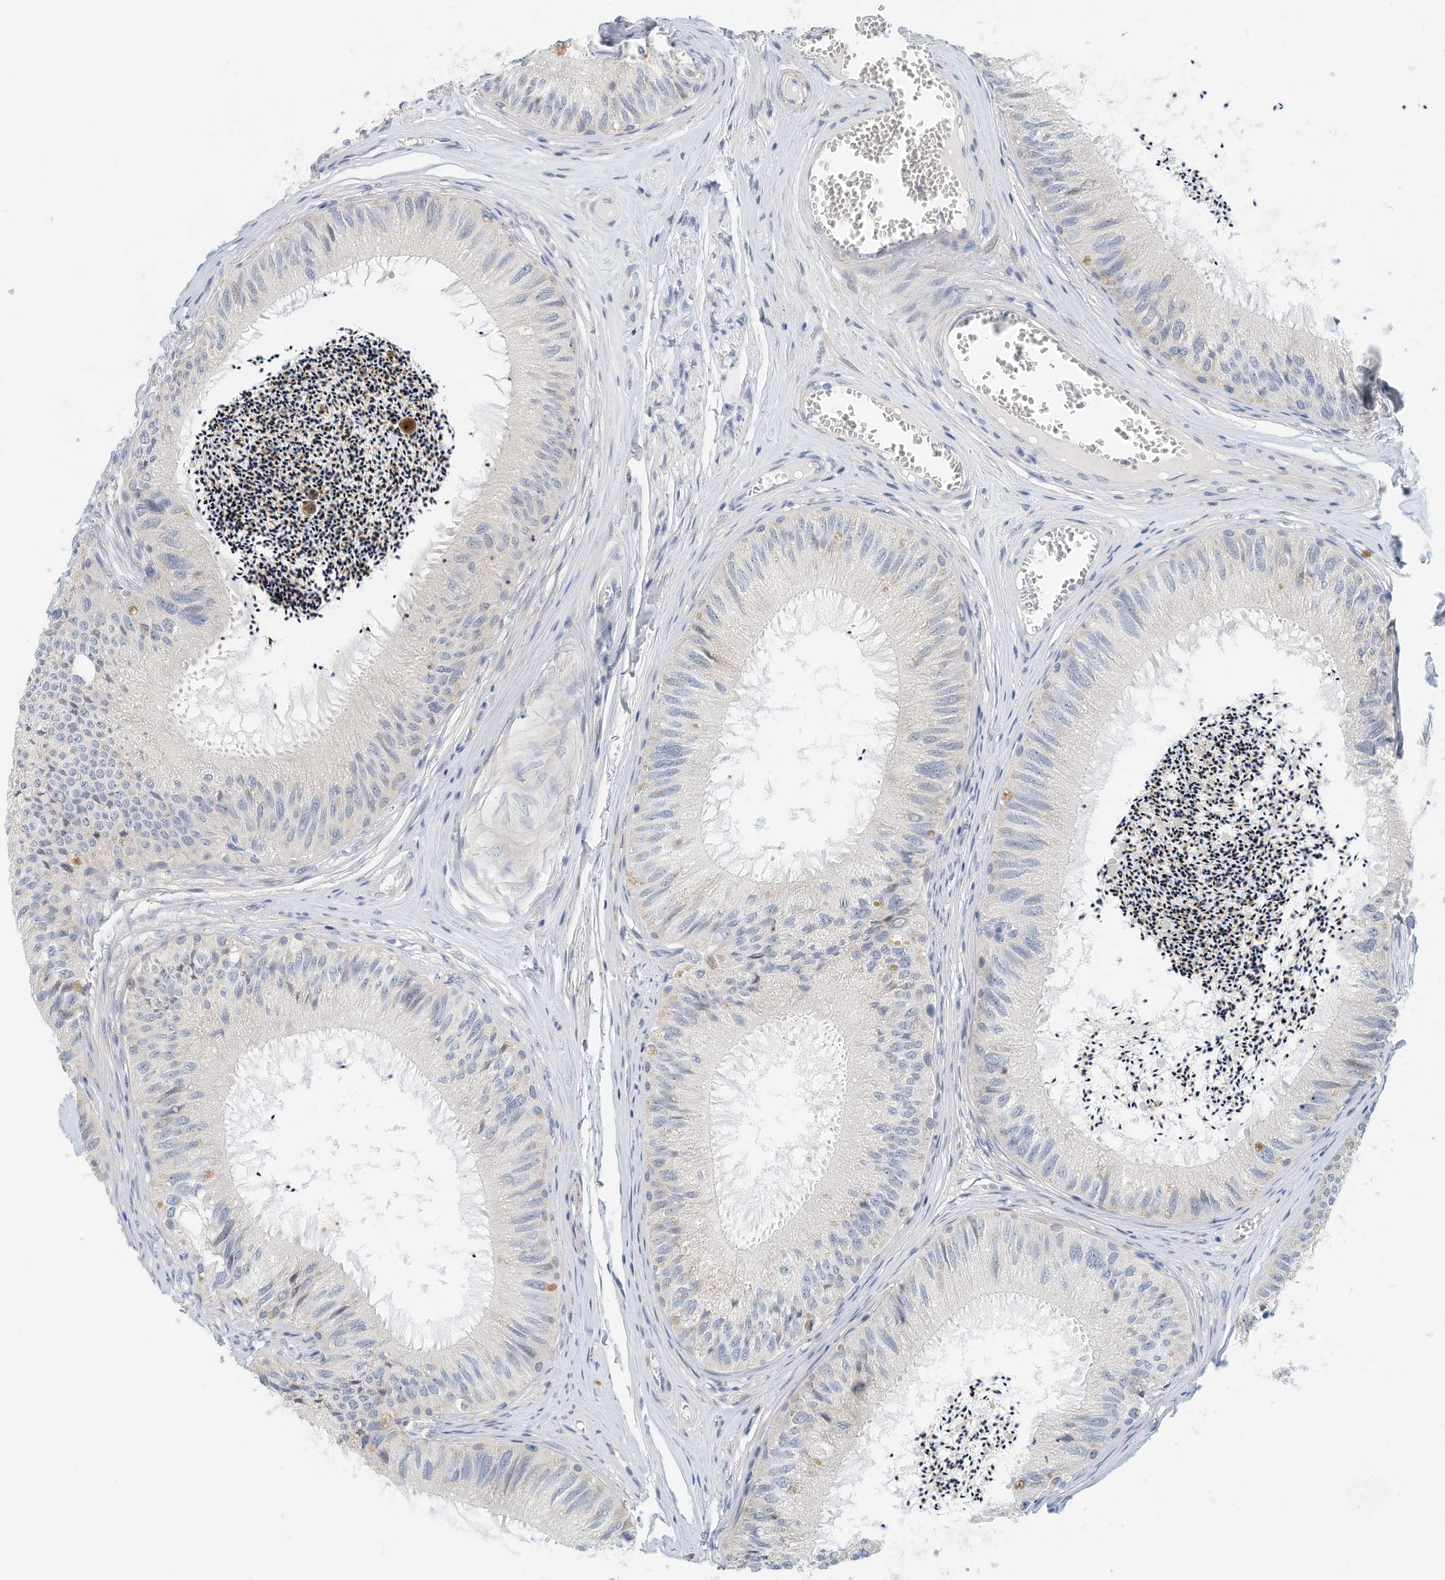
{"staining": {"intensity": "weak", "quantity": "<25%", "location": "cytoplasmic/membranous"}, "tissue": "epididymis", "cell_type": "Glandular cells", "image_type": "normal", "snomed": [{"axis": "morphology", "description": "Normal tissue, NOS"}, {"axis": "topography", "description": "Epididymis"}], "caption": "The immunohistochemistry histopathology image has no significant positivity in glandular cells of epididymis. (Immunohistochemistry (ihc), brightfield microscopy, high magnification).", "gene": "ARHGAP28", "patient": {"sex": "male", "age": 79}}